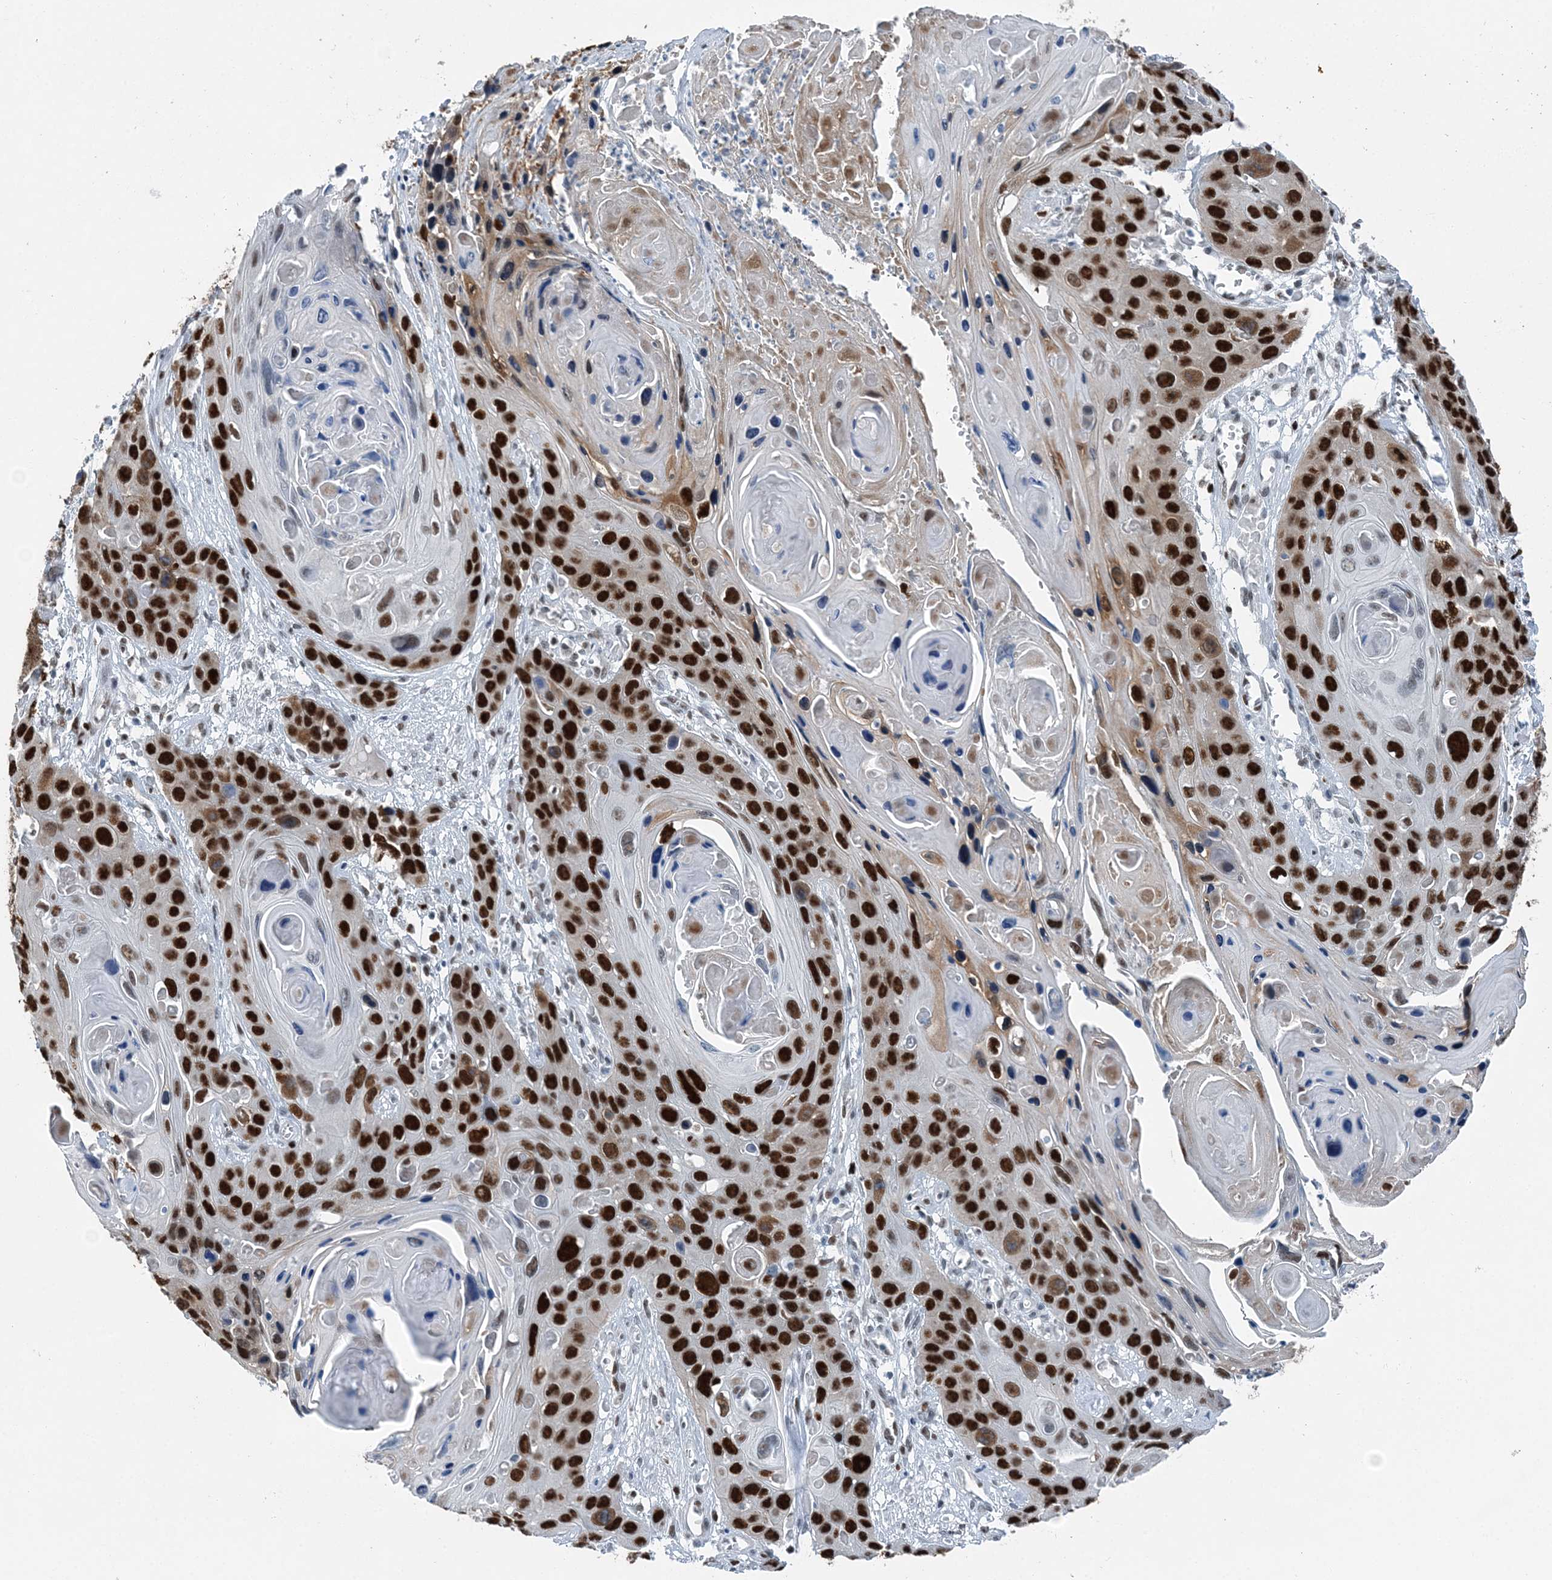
{"staining": {"intensity": "strong", "quantity": ">75%", "location": "nuclear"}, "tissue": "skin cancer", "cell_type": "Tumor cells", "image_type": "cancer", "snomed": [{"axis": "morphology", "description": "Squamous cell carcinoma, NOS"}, {"axis": "topography", "description": "Skin"}], "caption": "Brown immunohistochemical staining in human squamous cell carcinoma (skin) demonstrates strong nuclear expression in approximately >75% of tumor cells.", "gene": "HAT1", "patient": {"sex": "male", "age": 55}}